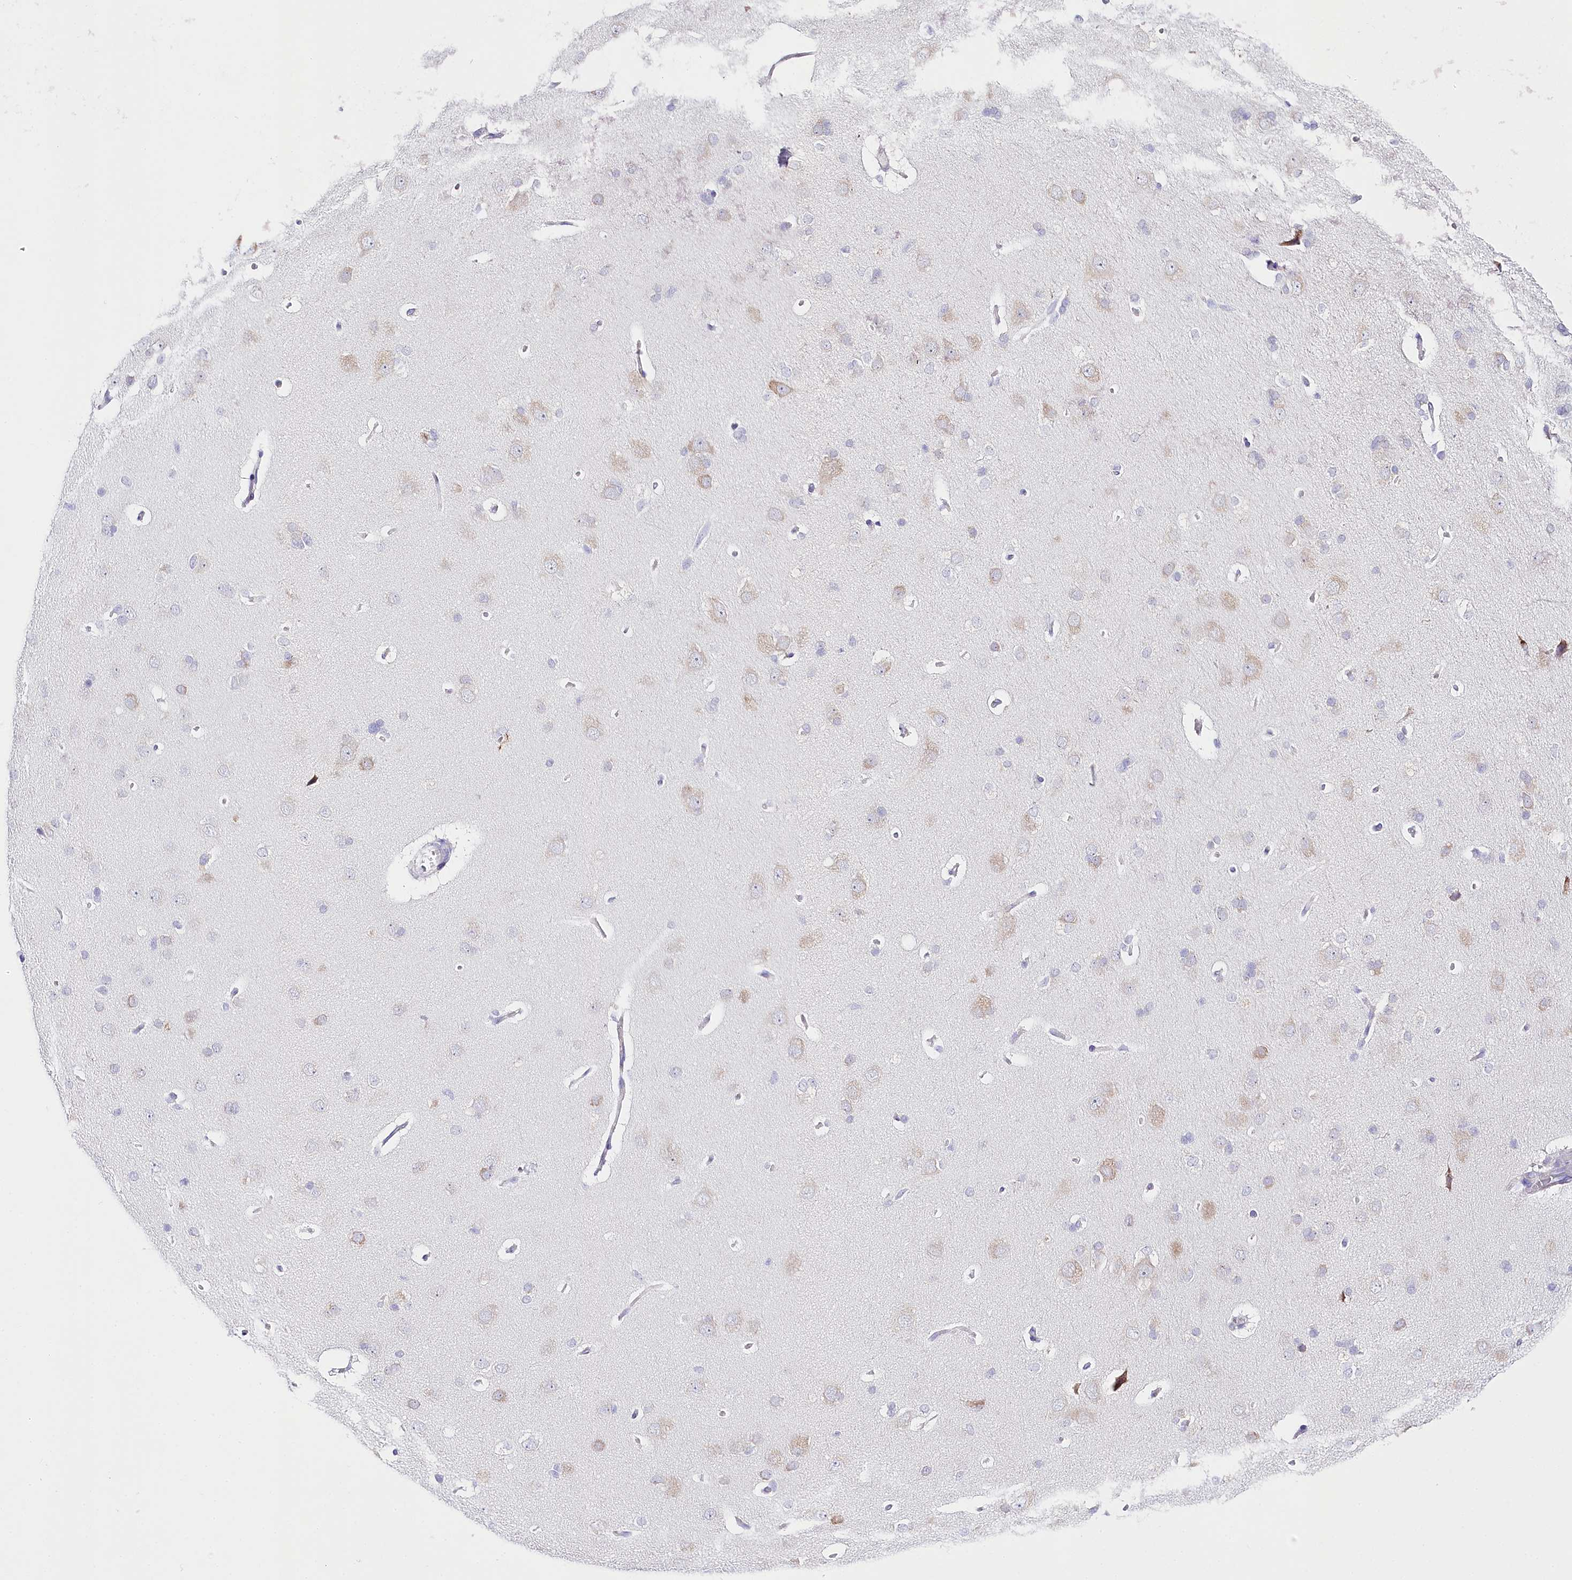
{"staining": {"intensity": "negative", "quantity": "none", "location": "none"}, "tissue": "cerebral cortex", "cell_type": "Endothelial cells", "image_type": "normal", "snomed": [{"axis": "morphology", "description": "Normal tissue, NOS"}, {"axis": "topography", "description": "Cerebral cortex"}], "caption": "The immunohistochemistry image has no significant staining in endothelial cells of cerebral cortex. (Brightfield microscopy of DAB immunohistochemistry at high magnification).", "gene": "CSN3", "patient": {"sex": "male", "age": 62}}